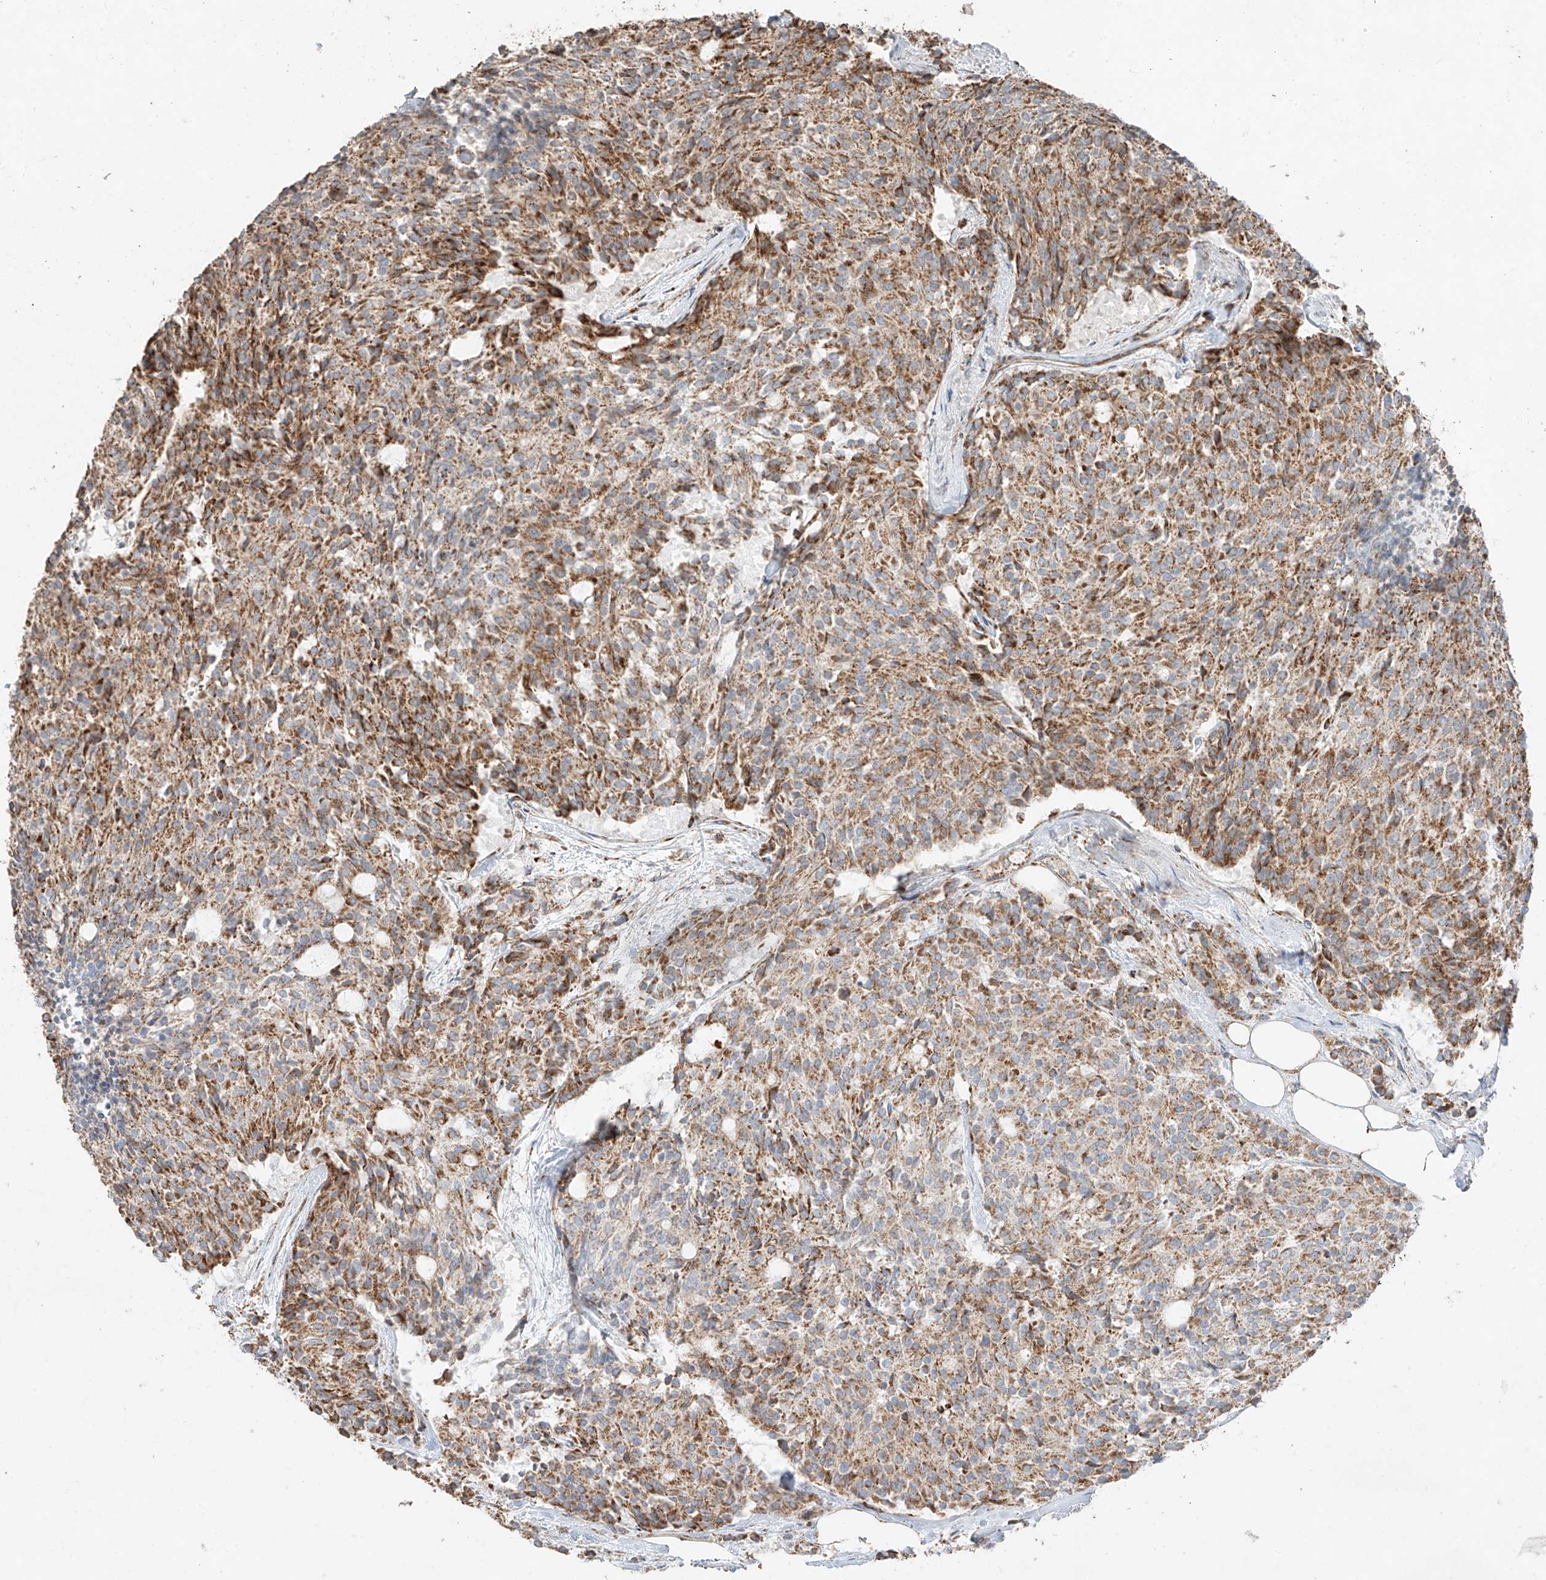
{"staining": {"intensity": "moderate", "quantity": ">75%", "location": "cytoplasmic/membranous"}, "tissue": "carcinoid", "cell_type": "Tumor cells", "image_type": "cancer", "snomed": [{"axis": "morphology", "description": "Carcinoid, malignant, NOS"}, {"axis": "topography", "description": "Pancreas"}], "caption": "The image exhibits staining of malignant carcinoid, revealing moderate cytoplasmic/membranous protein positivity (brown color) within tumor cells.", "gene": "COLGALT2", "patient": {"sex": "female", "age": 54}}